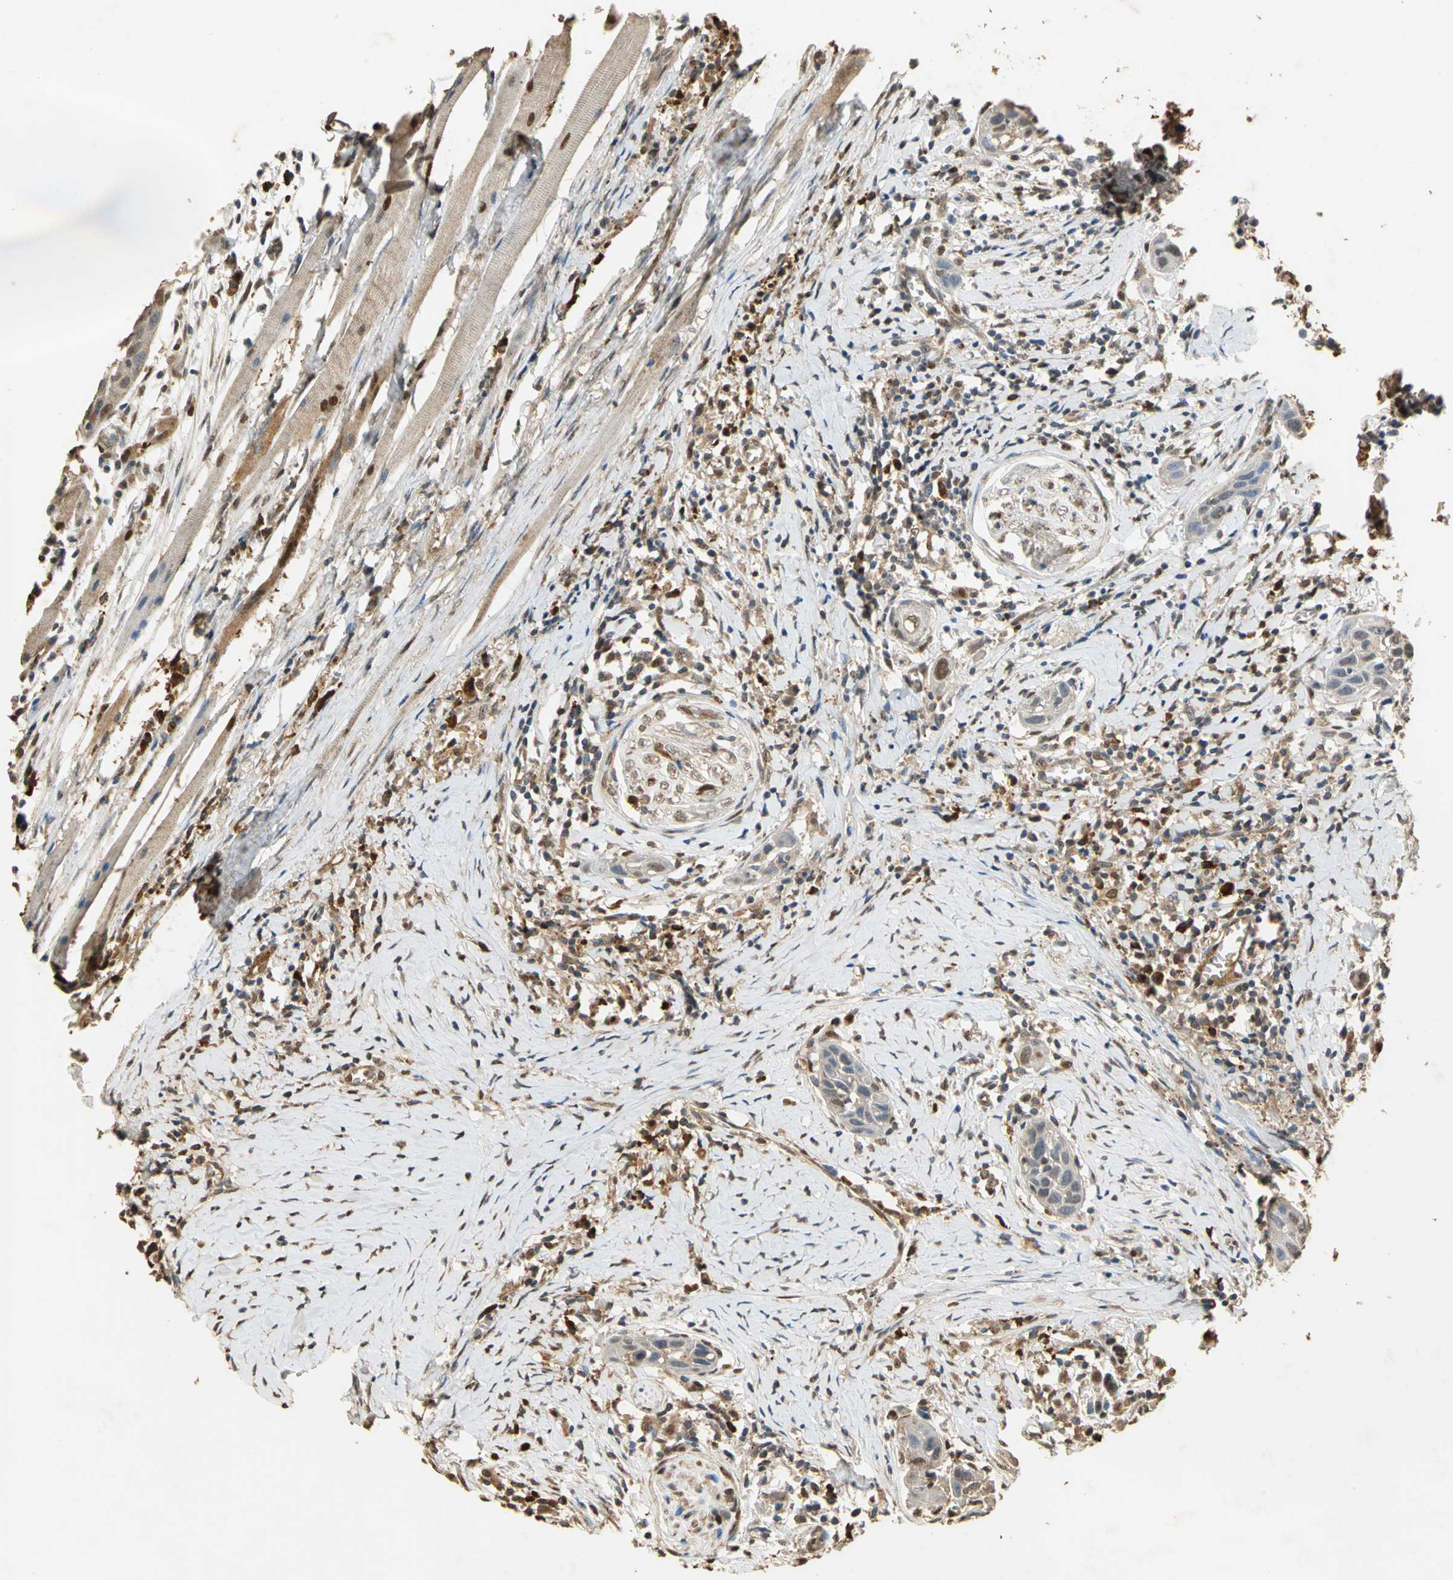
{"staining": {"intensity": "weak", "quantity": ">75%", "location": "cytoplasmic/membranous"}, "tissue": "head and neck cancer", "cell_type": "Tumor cells", "image_type": "cancer", "snomed": [{"axis": "morphology", "description": "Normal tissue, NOS"}, {"axis": "morphology", "description": "Squamous cell carcinoma, NOS"}, {"axis": "topography", "description": "Oral tissue"}, {"axis": "topography", "description": "Head-Neck"}], "caption": "The immunohistochemical stain labels weak cytoplasmic/membranous expression in tumor cells of head and neck cancer tissue.", "gene": "GAPDH", "patient": {"sex": "female", "age": 50}}